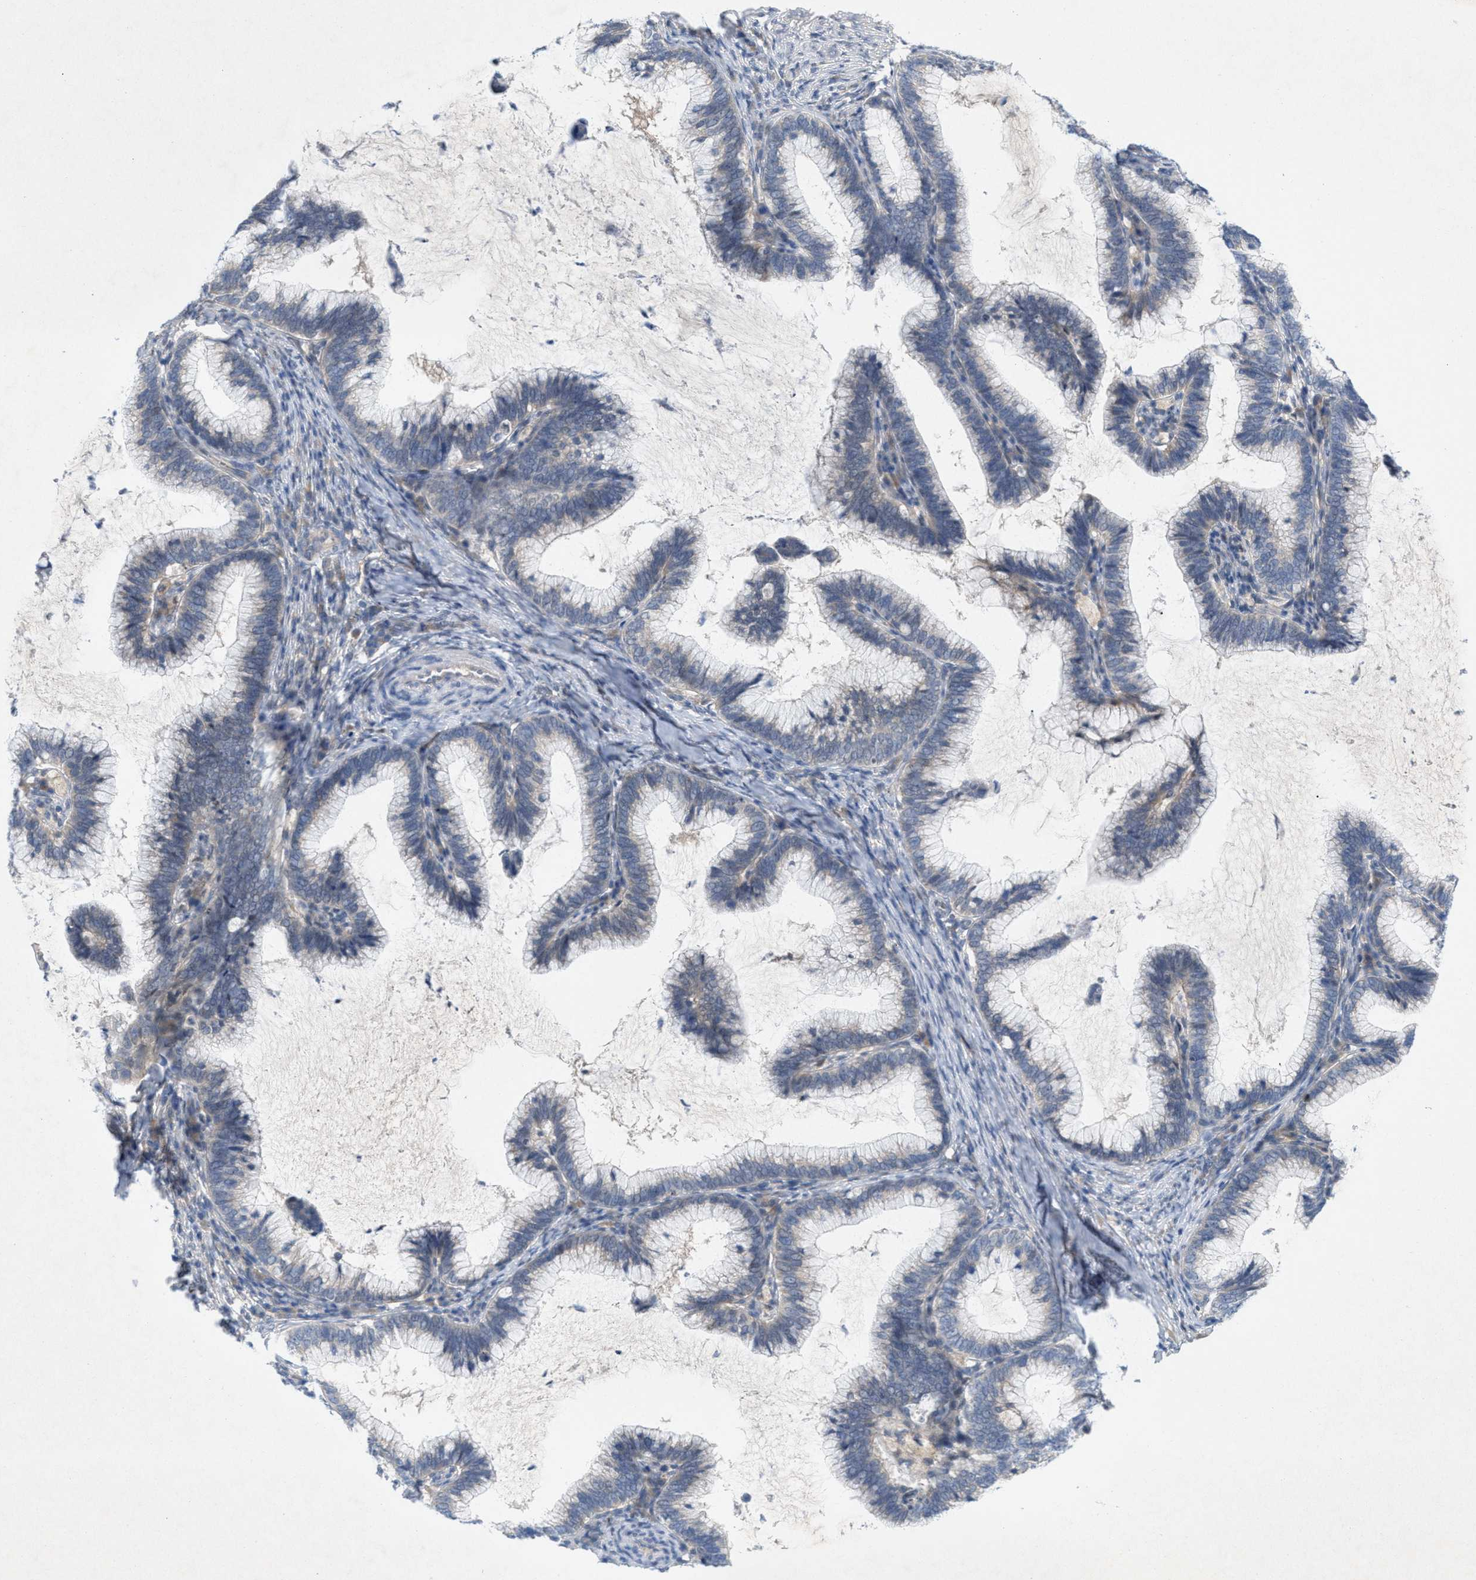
{"staining": {"intensity": "negative", "quantity": "none", "location": "none"}, "tissue": "cervical cancer", "cell_type": "Tumor cells", "image_type": "cancer", "snomed": [{"axis": "morphology", "description": "Adenocarcinoma, NOS"}, {"axis": "topography", "description": "Cervix"}], "caption": "Tumor cells are negative for protein expression in human adenocarcinoma (cervical).", "gene": "WIPI2", "patient": {"sex": "female", "age": 36}}